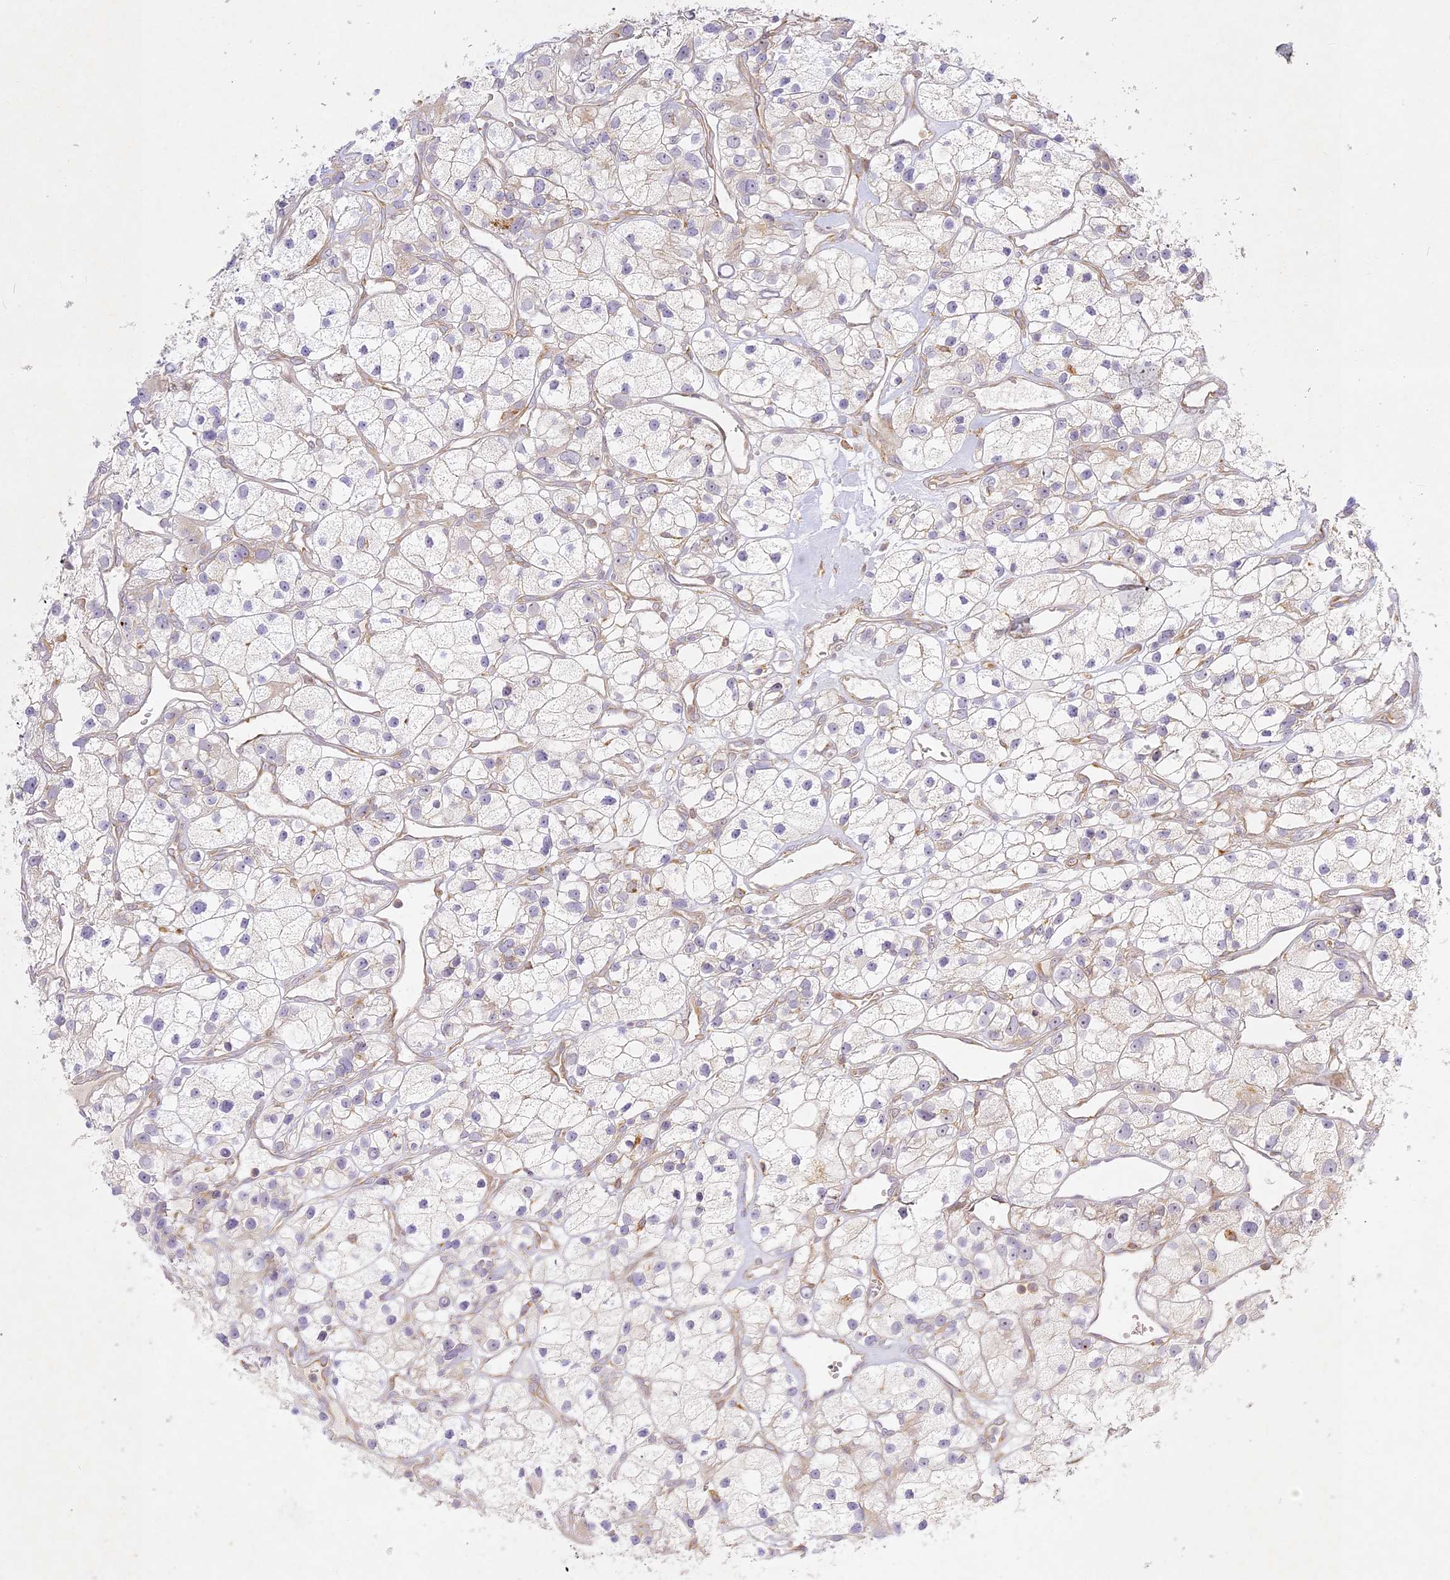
{"staining": {"intensity": "negative", "quantity": "none", "location": "none"}, "tissue": "renal cancer", "cell_type": "Tumor cells", "image_type": "cancer", "snomed": [{"axis": "morphology", "description": "Adenocarcinoma, NOS"}, {"axis": "topography", "description": "Kidney"}], "caption": "IHC micrograph of neoplastic tissue: human renal cancer stained with DAB (3,3'-diaminobenzidine) exhibits no significant protein expression in tumor cells. (Immunohistochemistry, brightfield microscopy, high magnification).", "gene": "SLC30A5", "patient": {"sex": "female", "age": 57}}